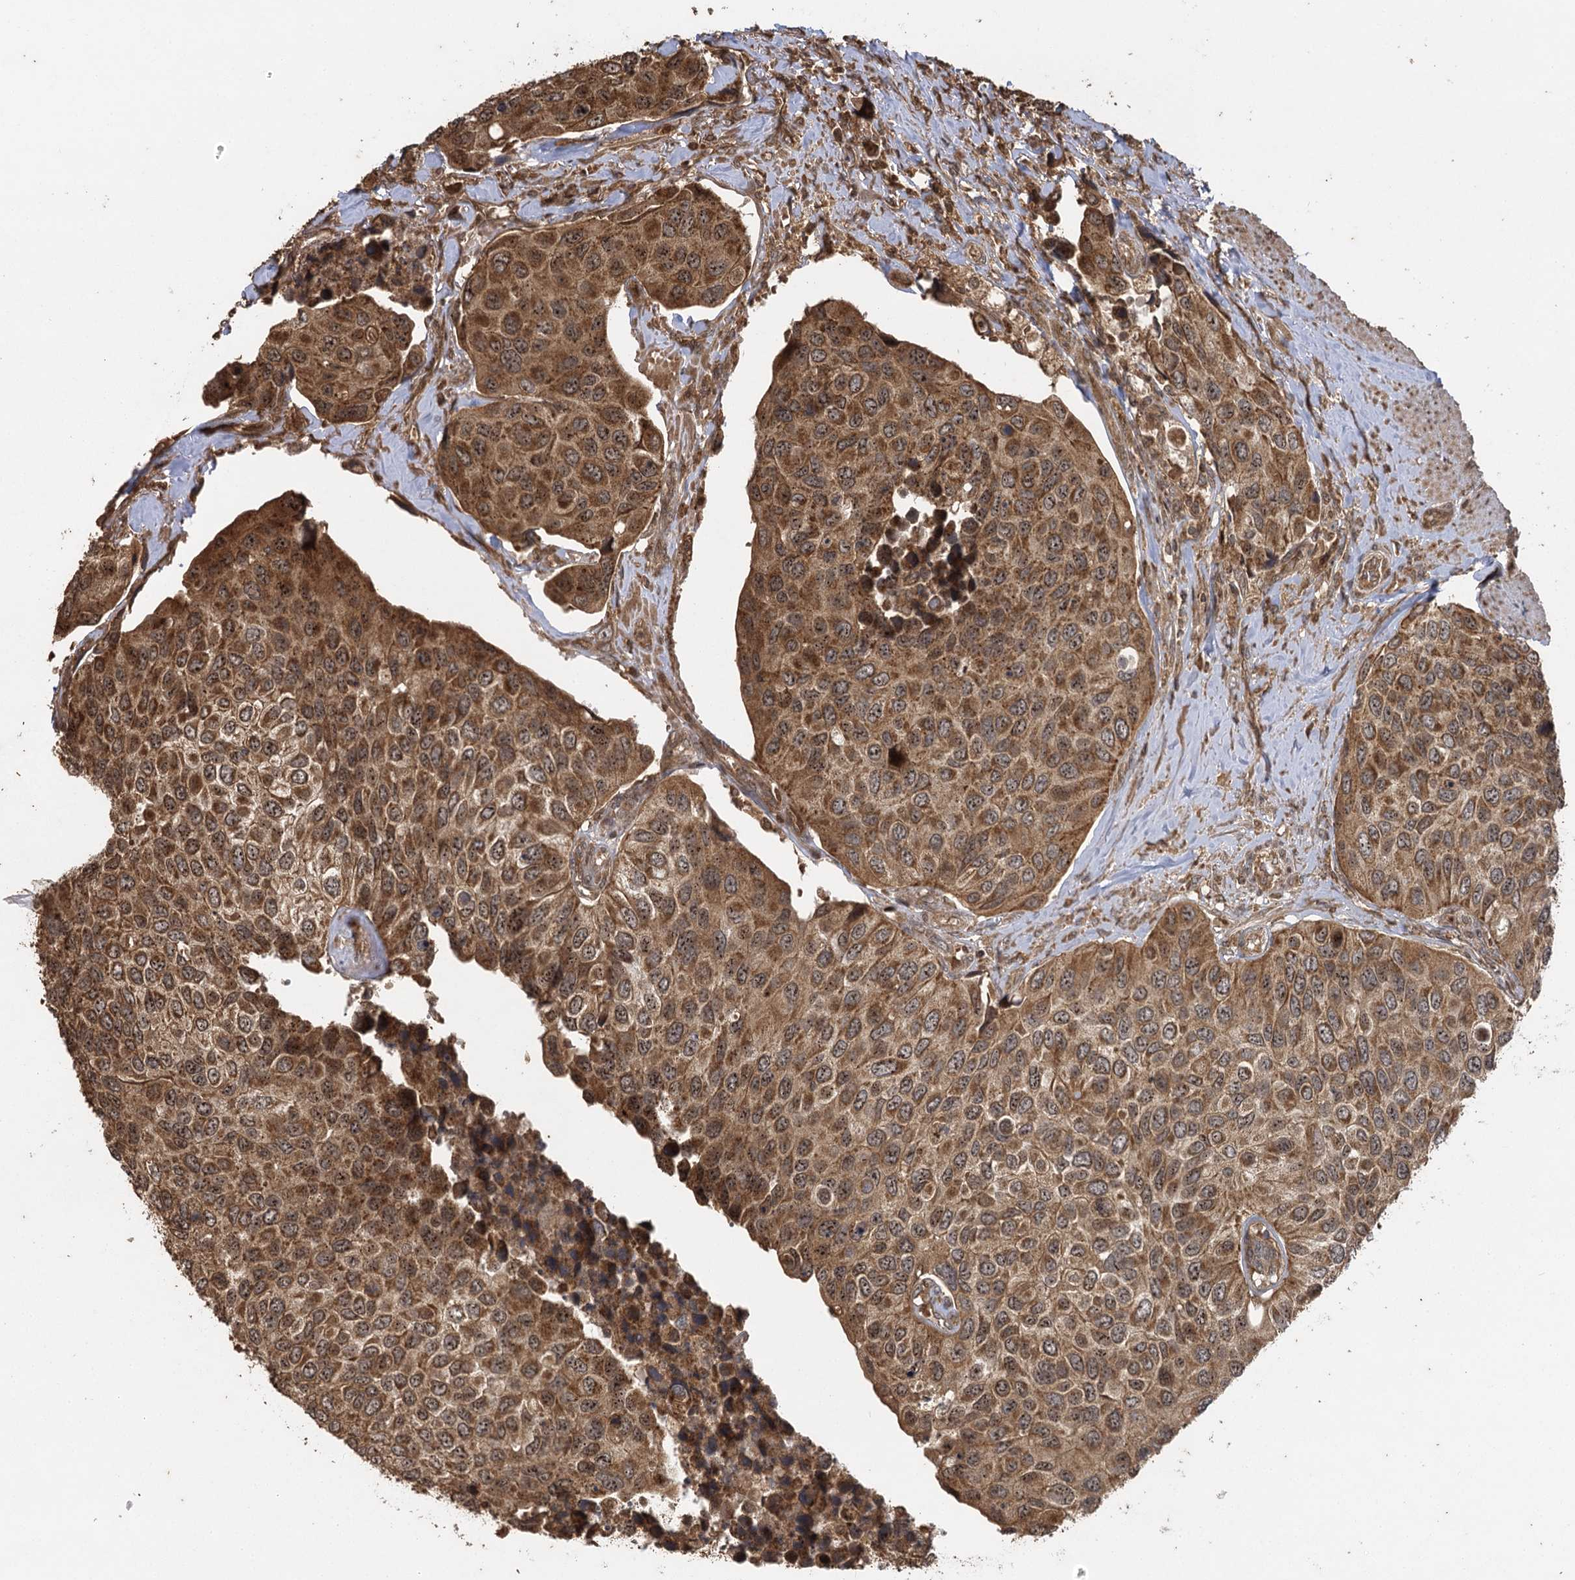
{"staining": {"intensity": "moderate", "quantity": ">75%", "location": "cytoplasmic/membranous,nuclear"}, "tissue": "urothelial cancer", "cell_type": "Tumor cells", "image_type": "cancer", "snomed": [{"axis": "morphology", "description": "Urothelial carcinoma, High grade"}, {"axis": "topography", "description": "Urinary bladder"}], "caption": "Immunohistochemistry (IHC) of urothelial cancer demonstrates medium levels of moderate cytoplasmic/membranous and nuclear staining in approximately >75% of tumor cells.", "gene": "IL11RA", "patient": {"sex": "male", "age": 74}}